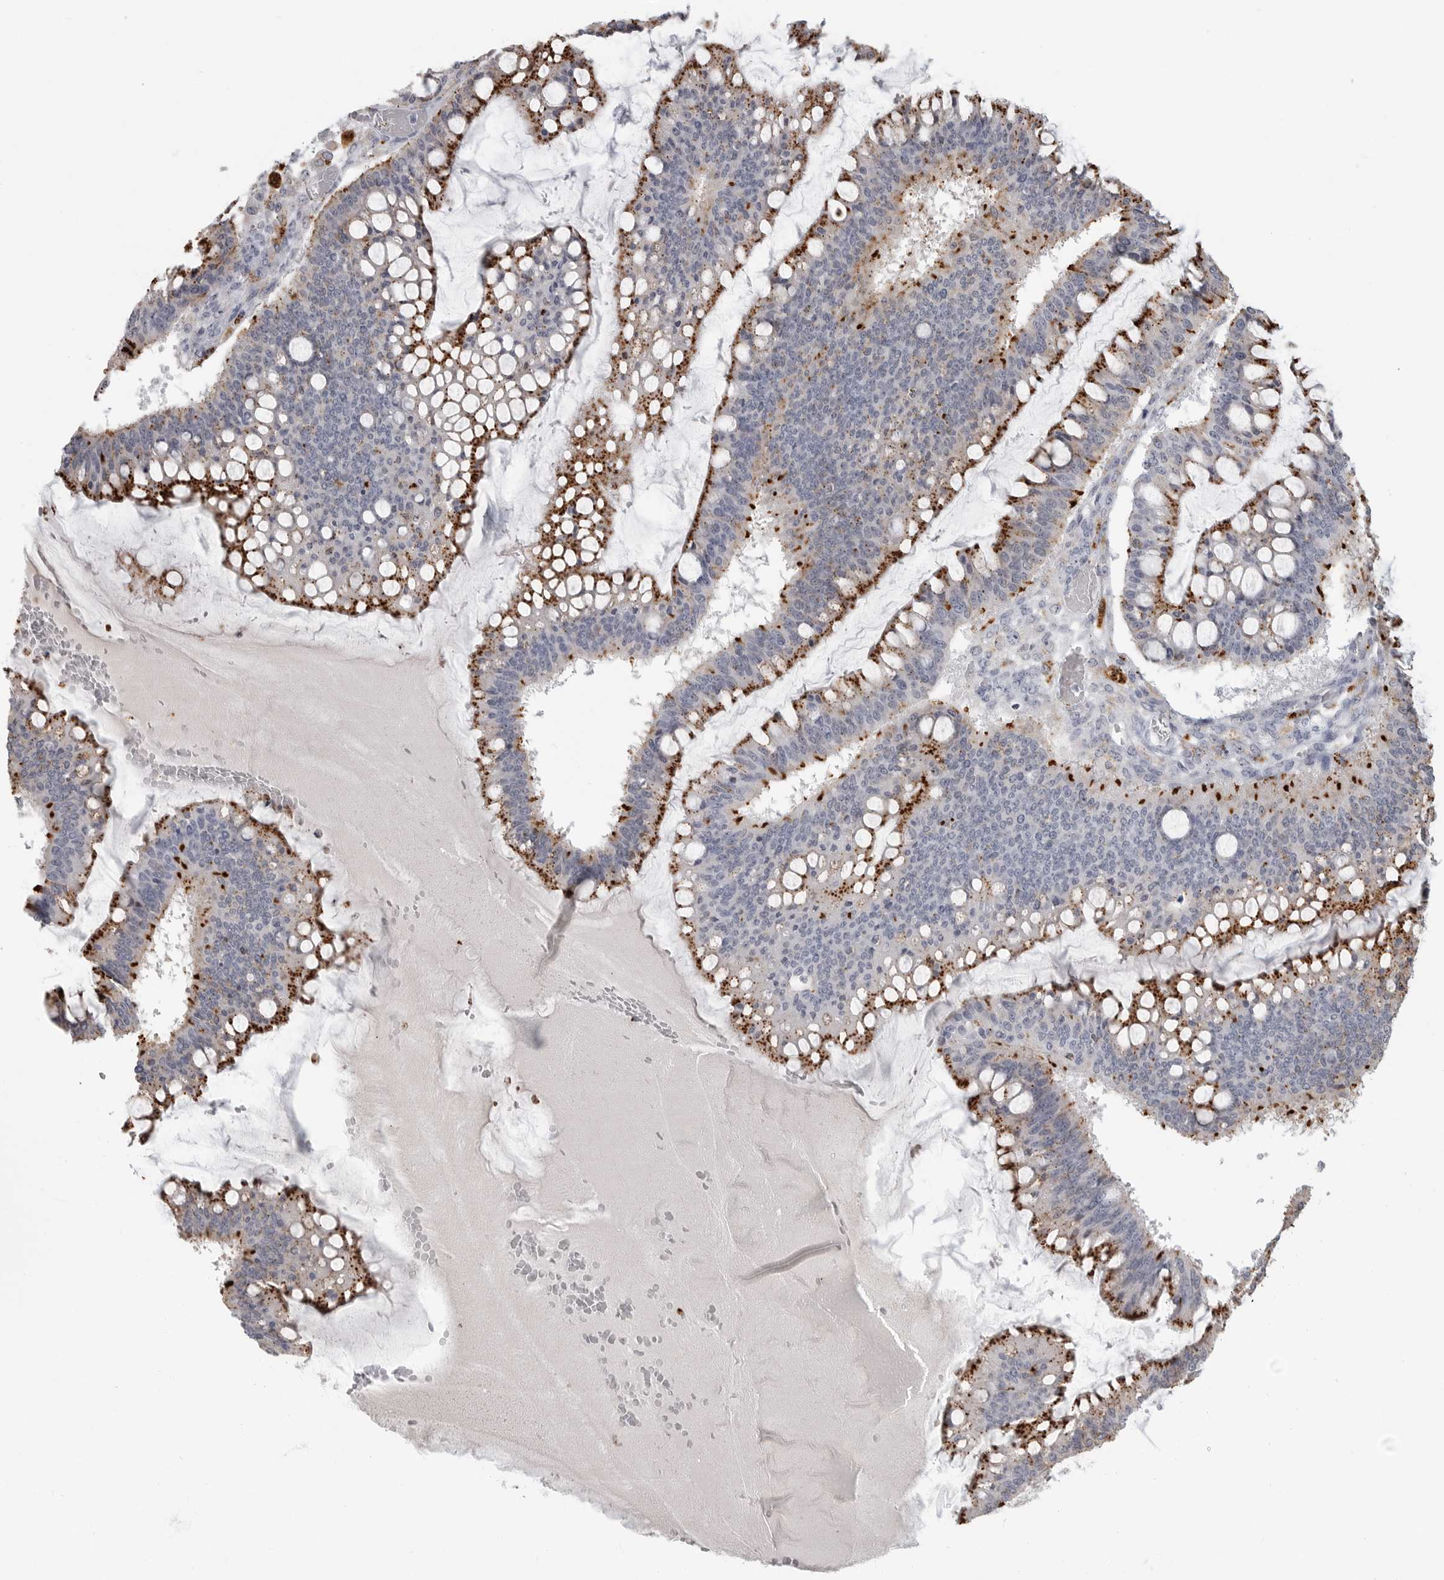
{"staining": {"intensity": "strong", "quantity": "25%-75%", "location": "cytoplasmic/membranous"}, "tissue": "ovarian cancer", "cell_type": "Tumor cells", "image_type": "cancer", "snomed": [{"axis": "morphology", "description": "Cystadenocarcinoma, mucinous, NOS"}, {"axis": "topography", "description": "Ovary"}], "caption": "Immunohistochemical staining of human ovarian cancer reveals strong cytoplasmic/membranous protein staining in about 25%-75% of tumor cells. Nuclei are stained in blue.", "gene": "IFI30", "patient": {"sex": "female", "age": 73}}